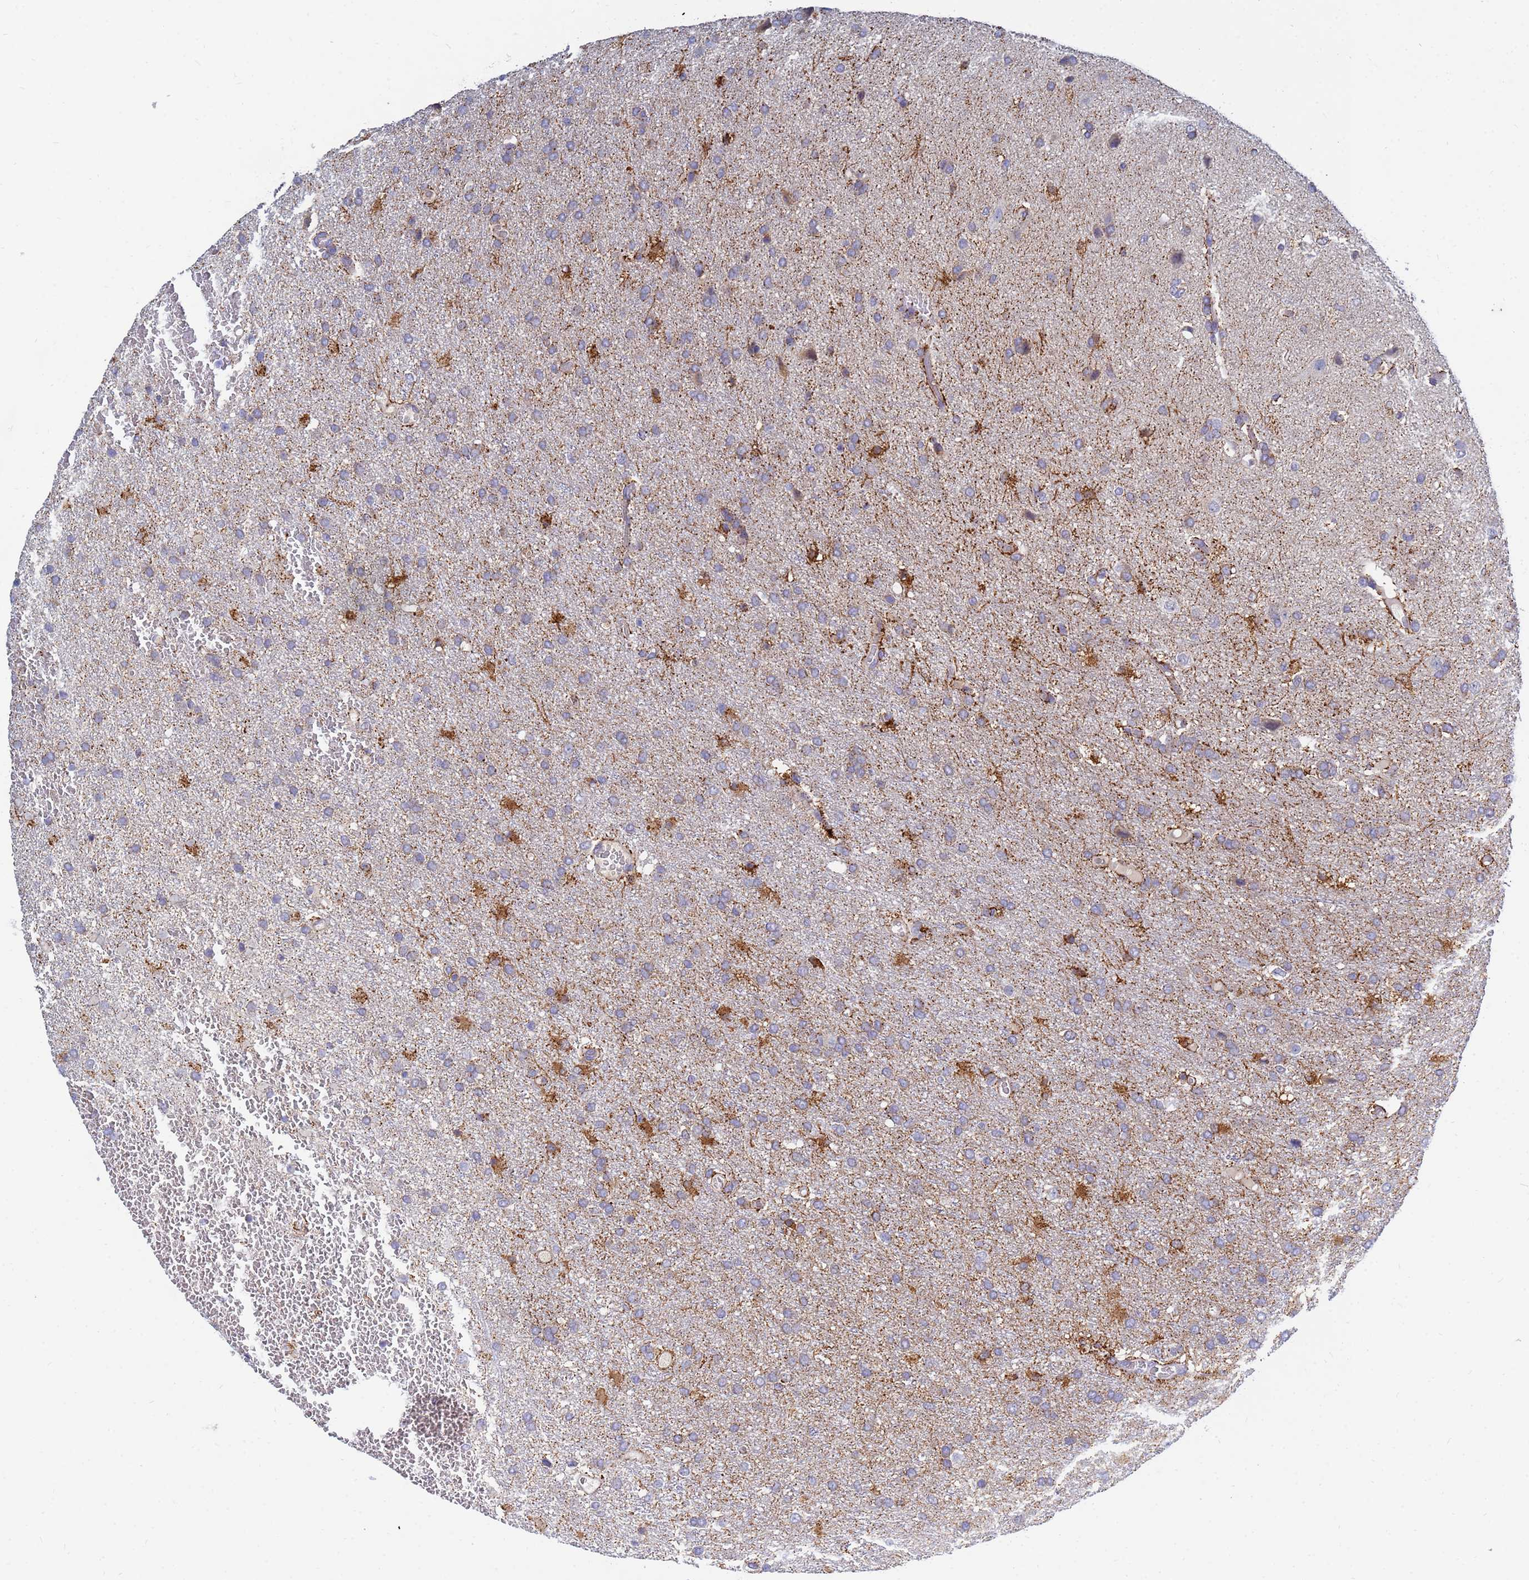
{"staining": {"intensity": "weak", "quantity": ">75%", "location": "cytoplasmic/membranous"}, "tissue": "glioma", "cell_type": "Tumor cells", "image_type": "cancer", "snomed": [{"axis": "morphology", "description": "Glioma, malignant, High grade"}, {"axis": "topography", "description": "Brain"}], "caption": "High-power microscopy captured an immunohistochemistry (IHC) photomicrograph of glioma, revealing weak cytoplasmic/membranous expression in approximately >75% of tumor cells. The protein of interest is shown in brown color, while the nuclei are stained blue.", "gene": "SDR39U1", "patient": {"sex": "female", "age": 74}}